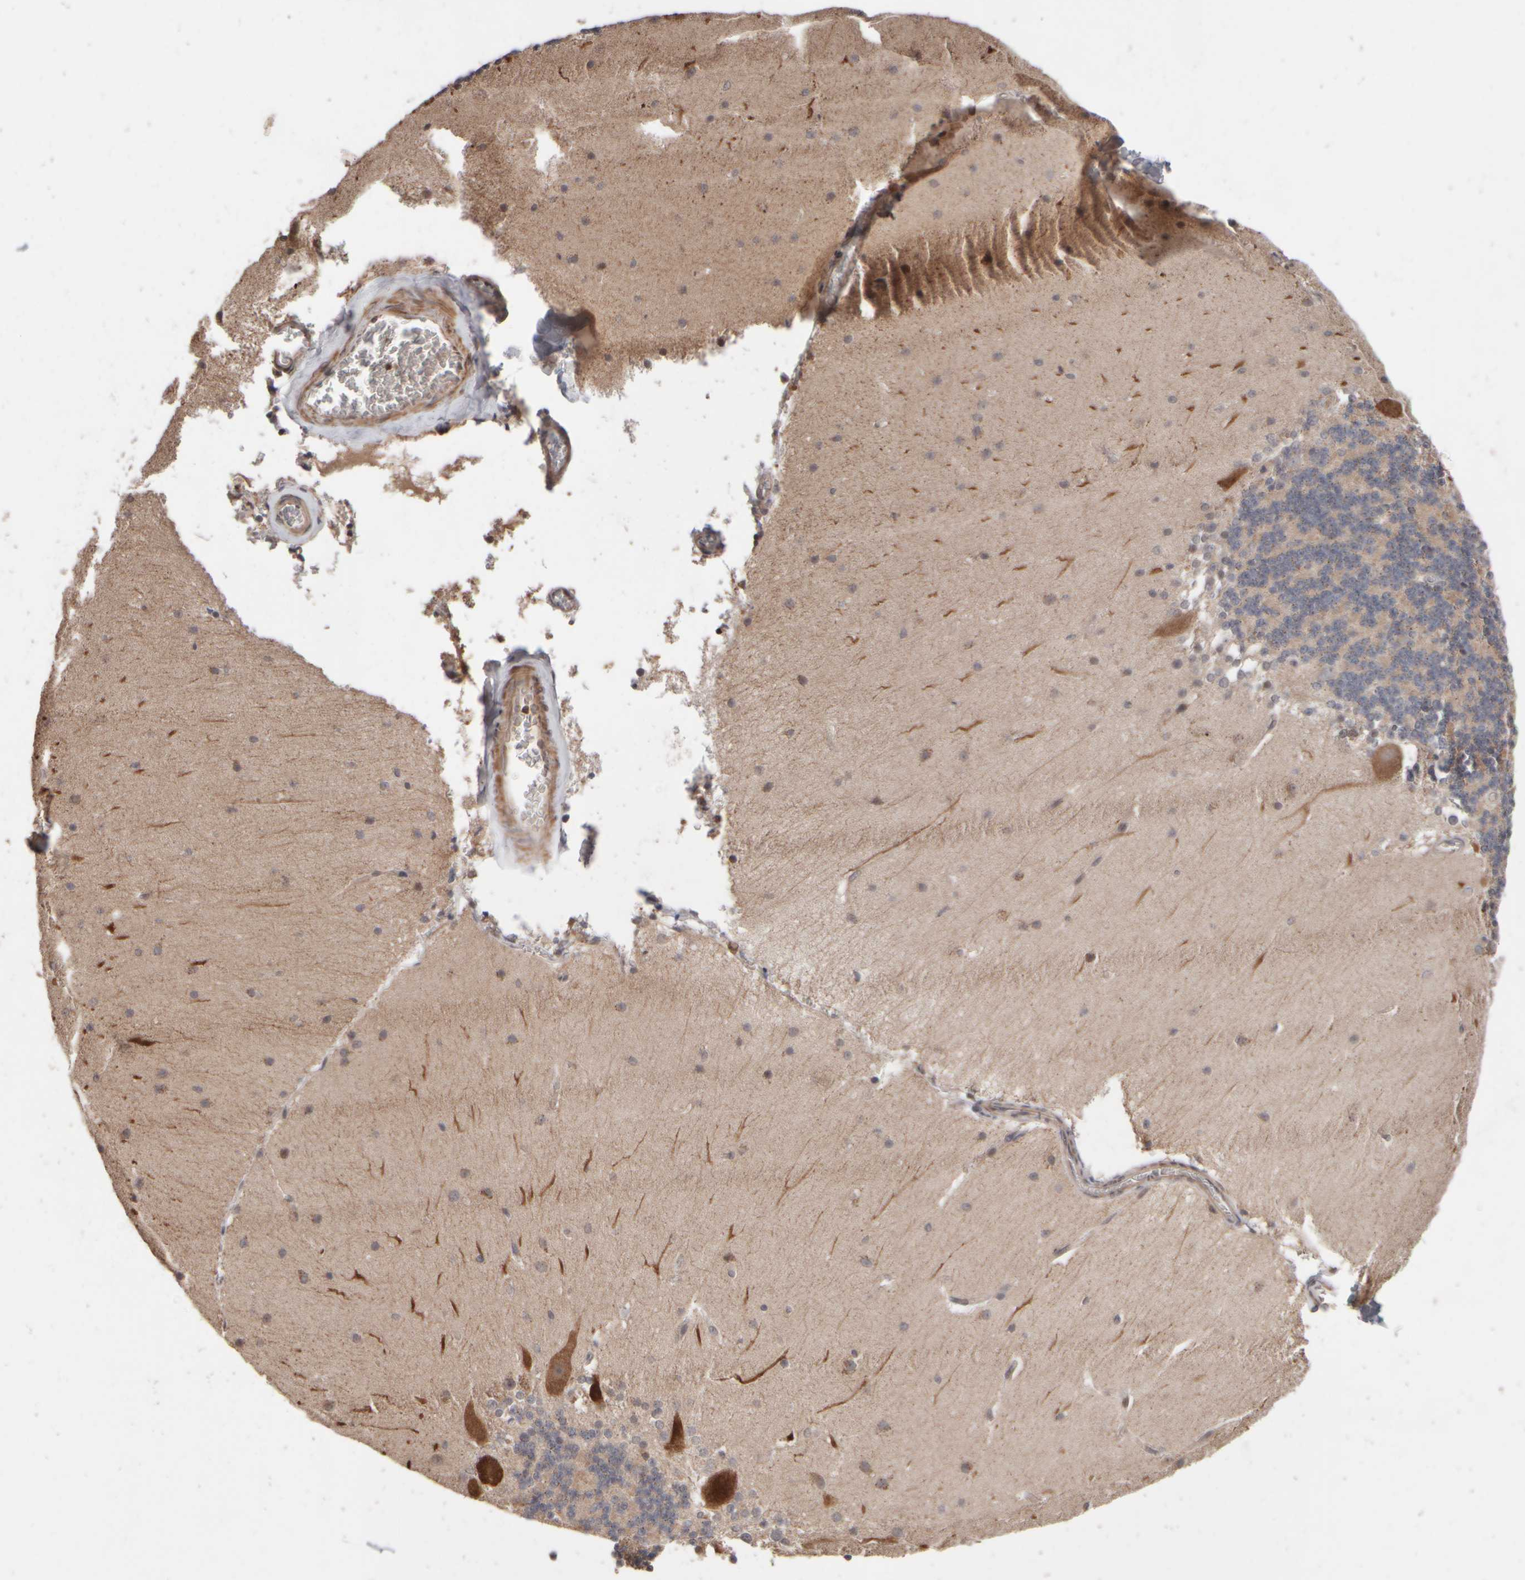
{"staining": {"intensity": "moderate", "quantity": "25%-75%", "location": "cytoplasmic/membranous"}, "tissue": "cerebellum", "cell_type": "Cells in granular layer", "image_type": "normal", "snomed": [{"axis": "morphology", "description": "Normal tissue, NOS"}, {"axis": "topography", "description": "Cerebellum"}], "caption": "Immunohistochemical staining of normal human cerebellum displays moderate cytoplasmic/membranous protein expression in approximately 25%-75% of cells in granular layer.", "gene": "ABHD11", "patient": {"sex": "female", "age": 19}}